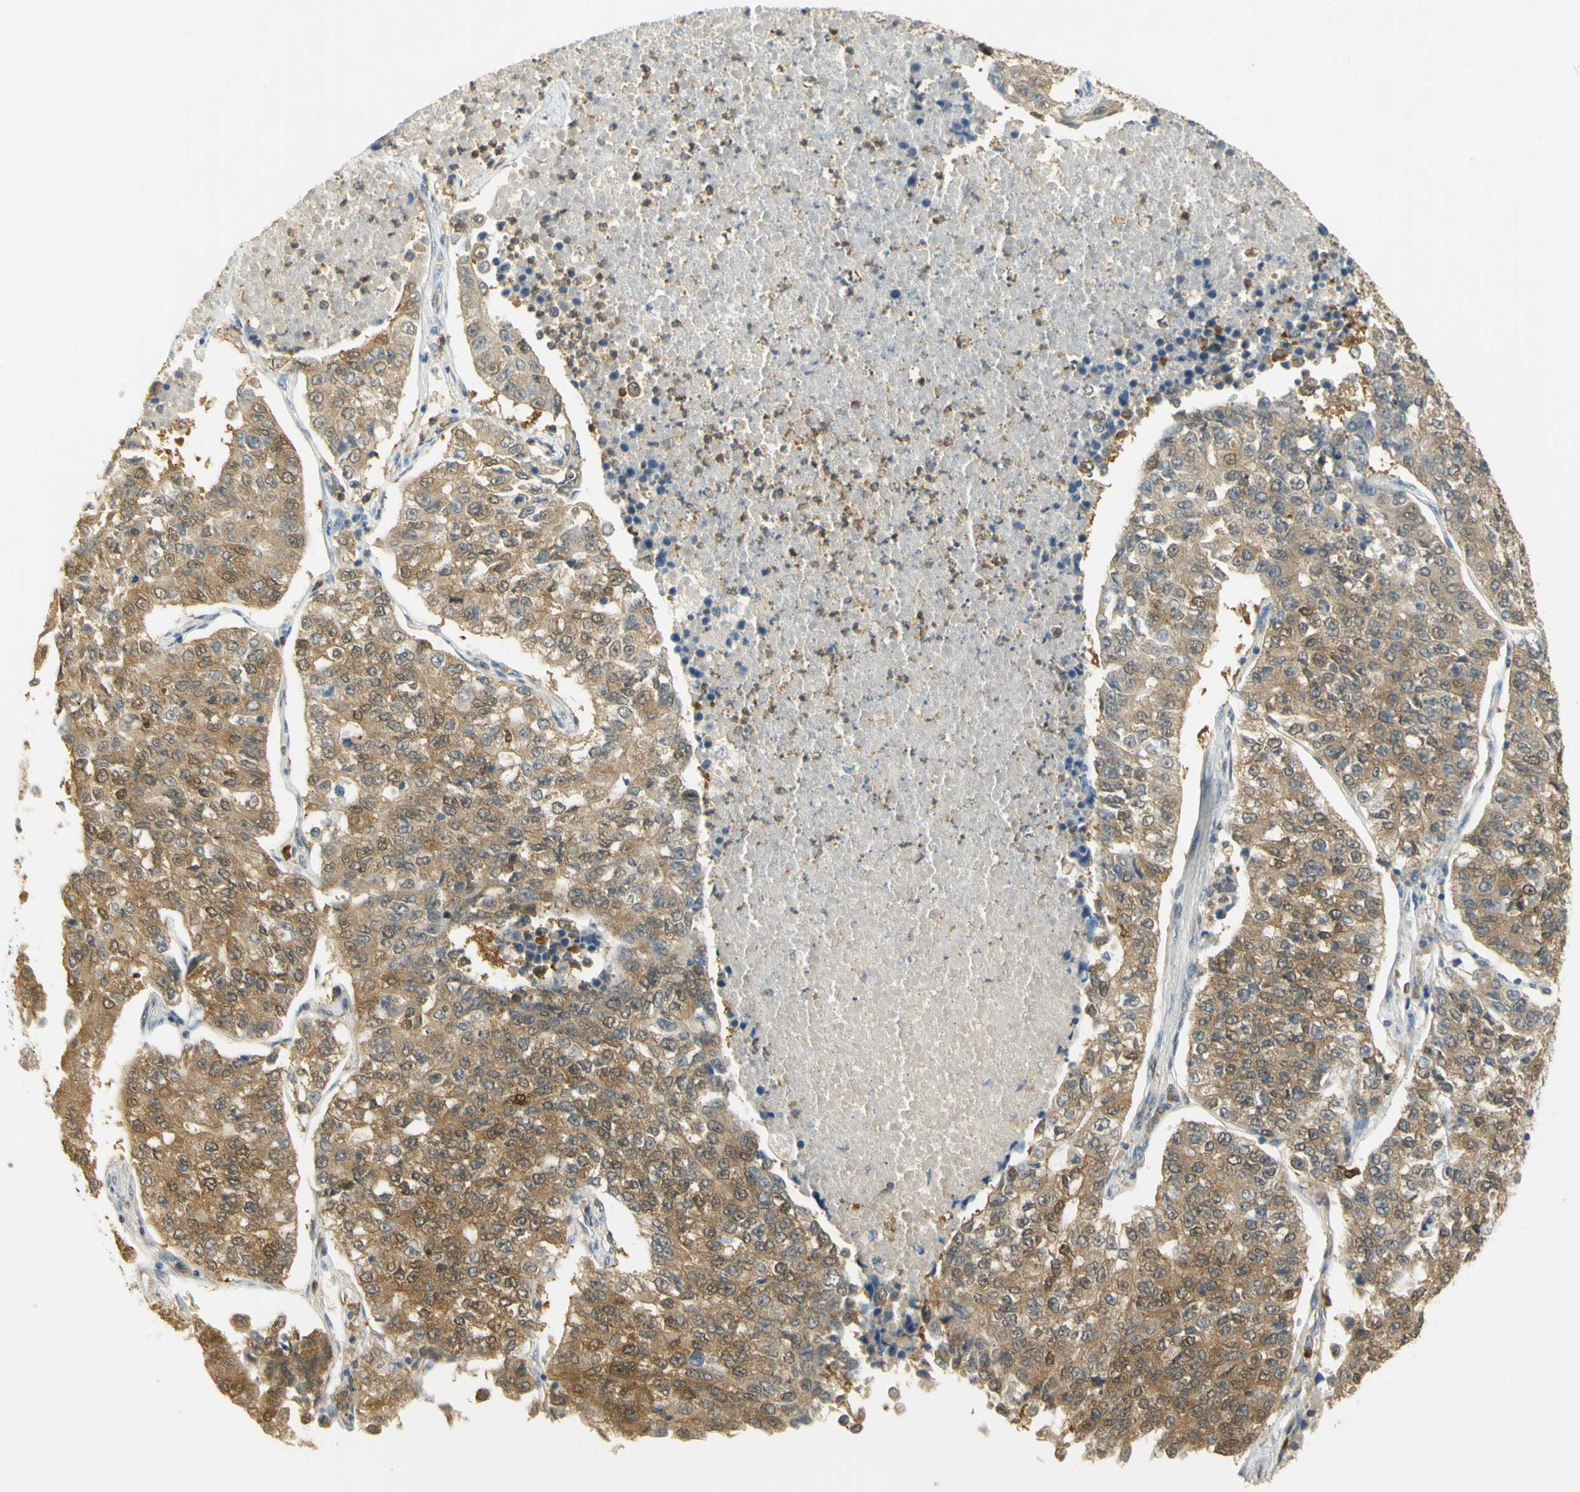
{"staining": {"intensity": "moderate", "quantity": ">75%", "location": "cytoplasmic/membranous,nuclear"}, "tissue": "lung cancer", "cell_type": "Tumor cells", "image_type": "cancer", "snomed": [{"axis": "morphology", "description": "Adenocarcinoma, NOS"}, {"axis": "topography", "description": "Lung"}], "caption": "Moderate cytoplasmic/membranous and nuclear staining for a protein is identified in approximately >75% of tumor cells of lung cancer using immunohistochemistry (IHC).", "gene": "PAK1", "patient": {"sex": "male", "age": 49}}